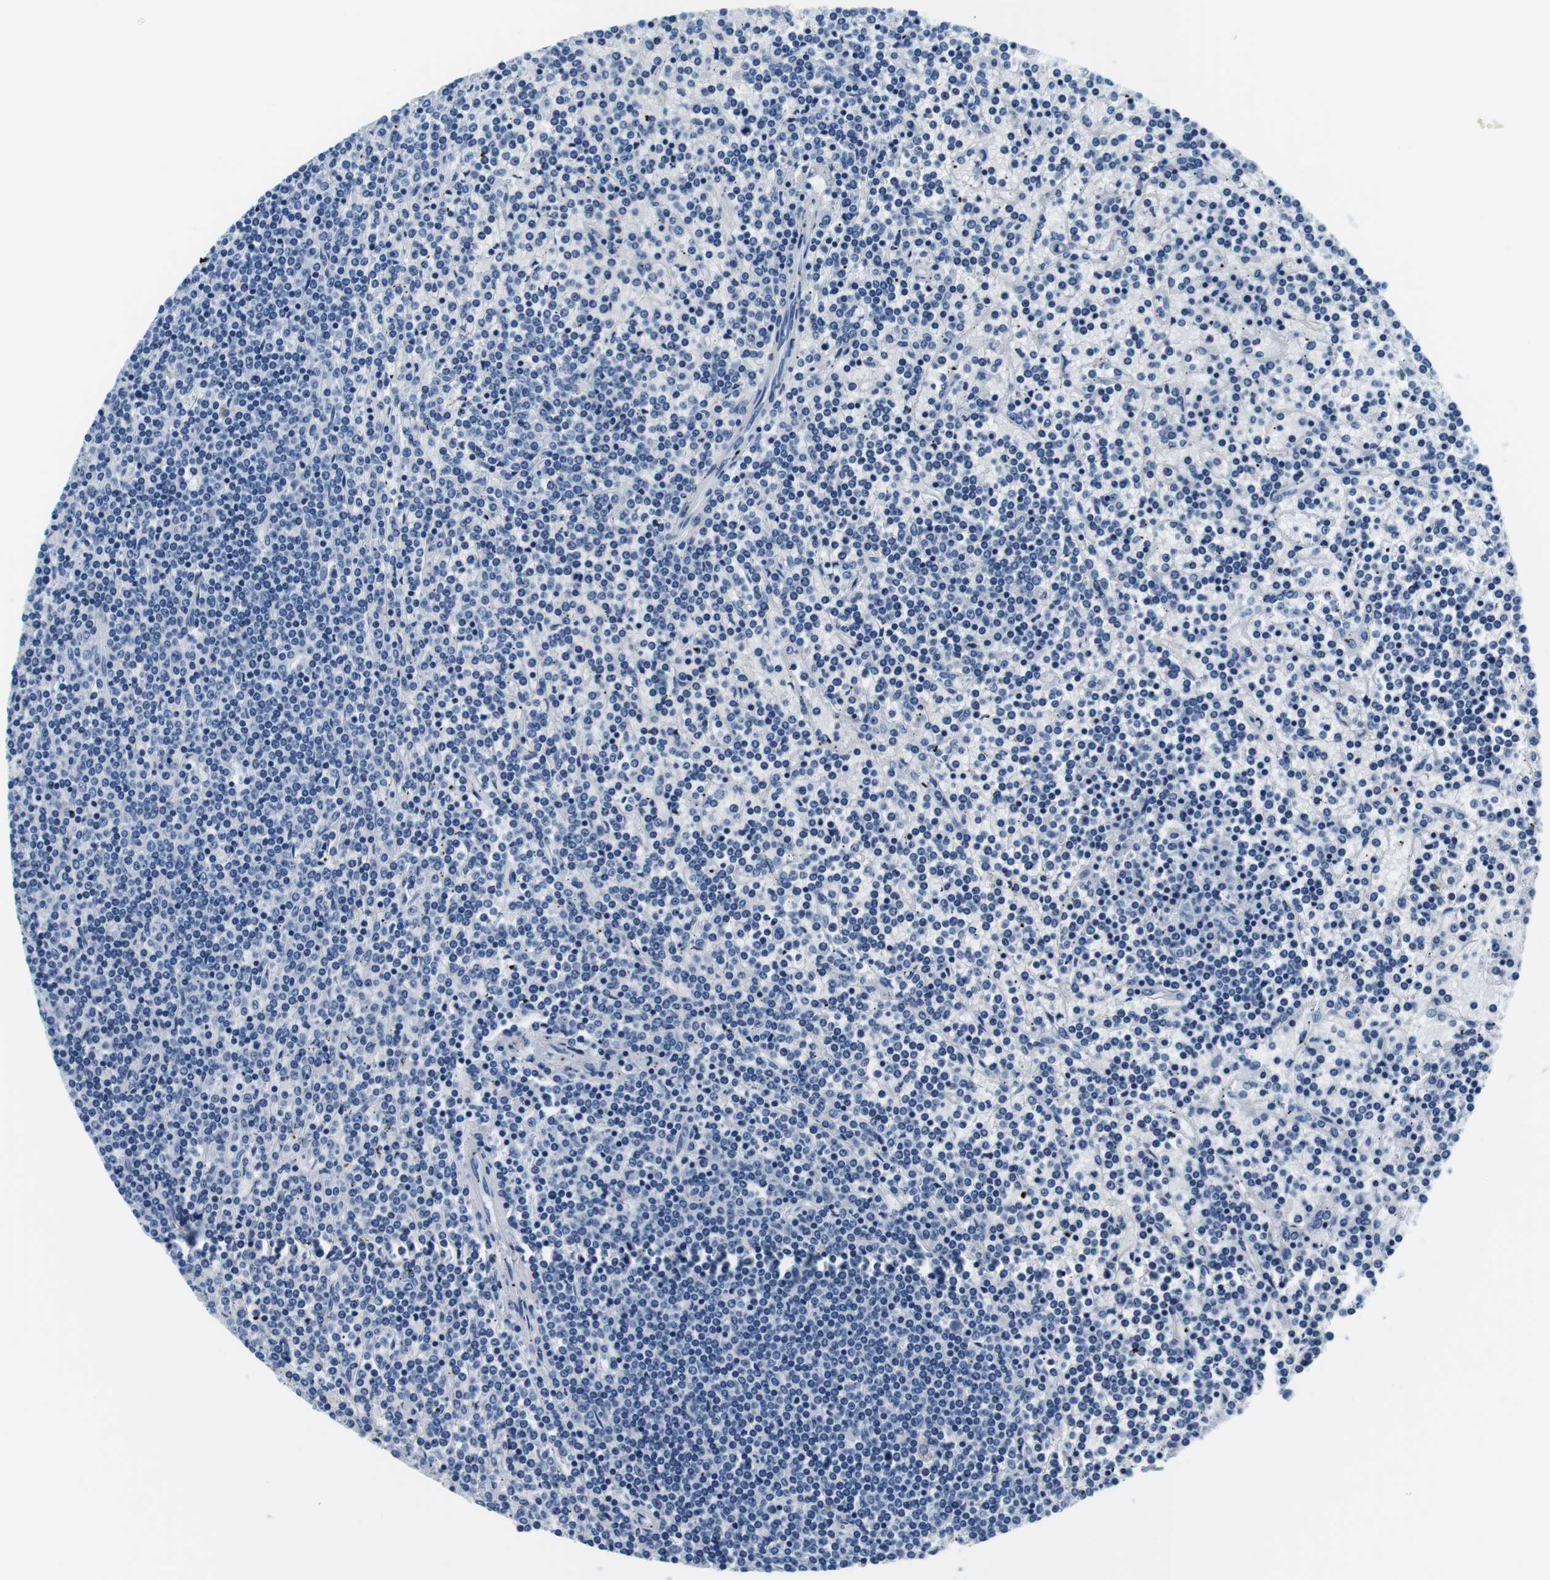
{"staining": {"intensity": "negative", "quantity": "none", "location": "none"}, "tissue": "lymphoma", "cell_type": "Tumor cells", "image_type": "cancer", "snomed": [{"axis": "morphology", "description": "Malignant lymphoma, non-Hodgkin's type, Low grade"}, {"axis": "topography", "description": "Spleen"}], "caption": "Immunohistochemistry (IHC) image of neoplastic tissue: low-grade malignant lymphoma, non-Hodgkin's type stained with DAB (3,3'-diaminobenzidine) reveals no significant protein expression in tumor cells.", "gene": "ELANE", "patient": {"sex": "female", "age": 19}}